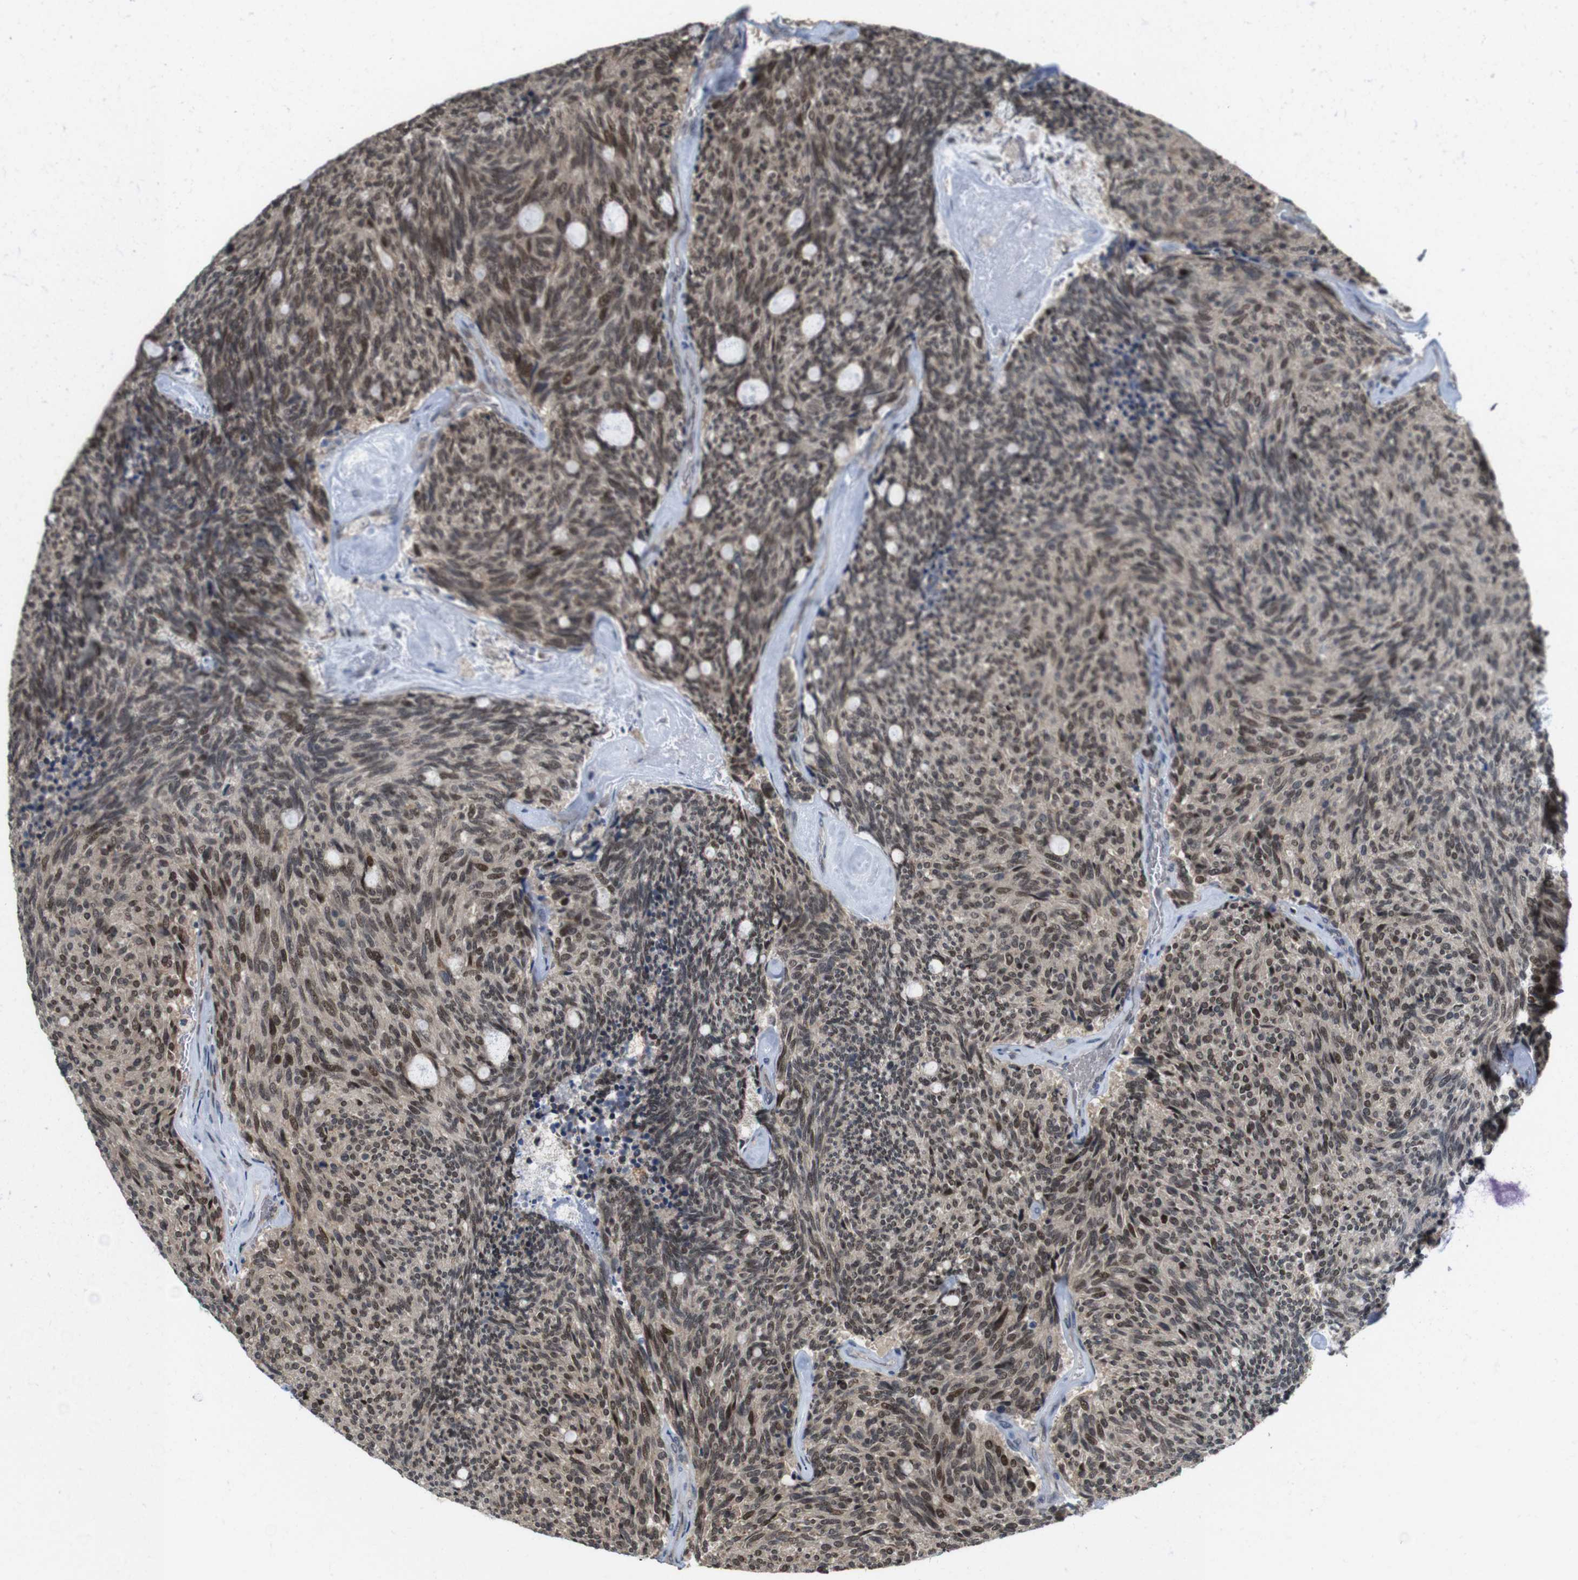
{"staining": {"intensity": "moderate", "quantity": ">75%", "location": "cytoplasmic/membranous,nuclear"}, "tissue": "carcinoid", "cell_type": "Tumor cells", "image_type": "cancer", "snomed": [{"axis": "morphology", "description": "Carcinoid, malignant, NOS"}, {"axis": "topography", "description": "Pancreas"}], "caption": "Immunohistochemical staining of carcinoid displays moderate cytoplasmic/membranous and nuclear protein staining in about >75% of tumor cells.", "gene": "PNMA8A", "patient": {"sex": "female", "age": 54}}